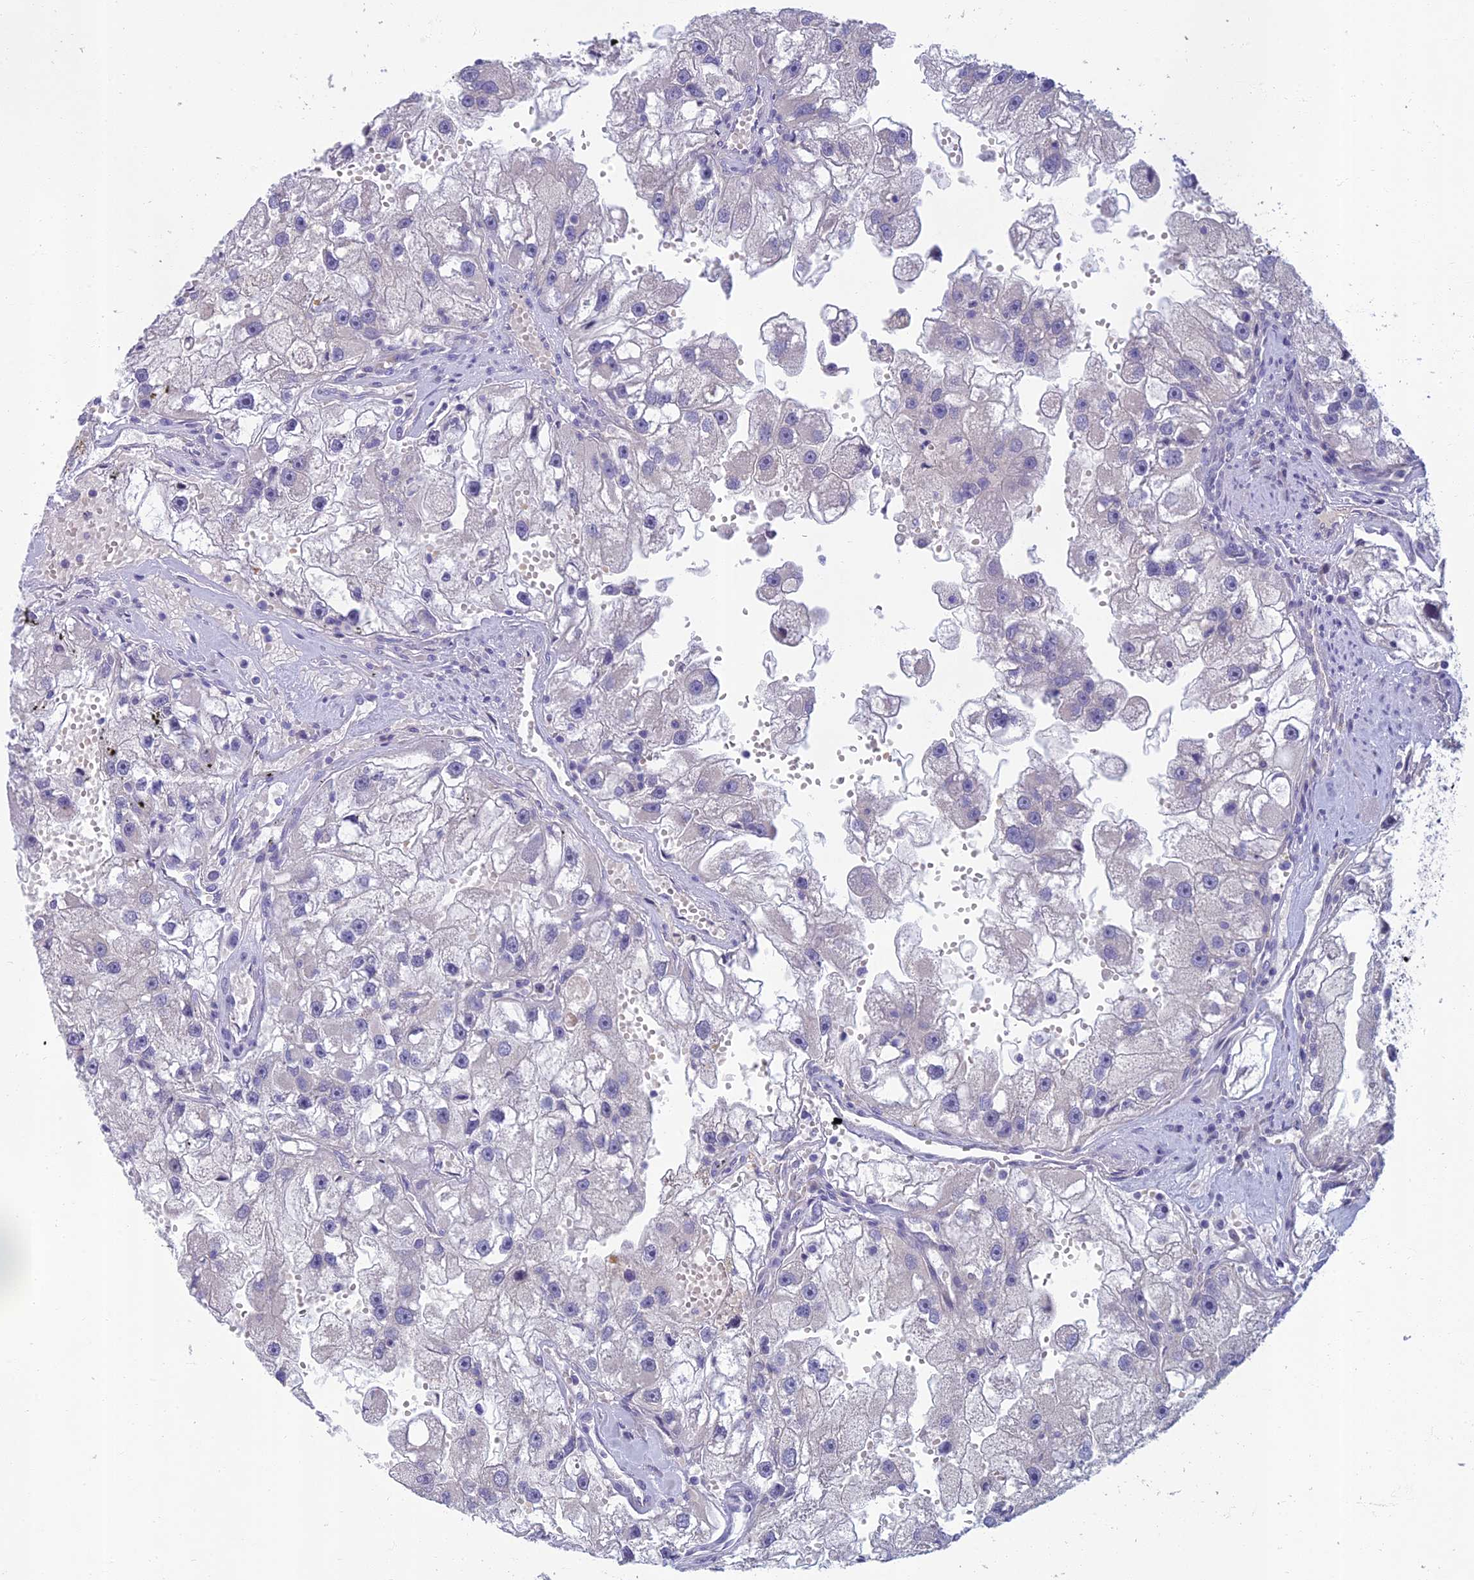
{"staining": {"intensity": "negative", "quantity": "none", "location": "none"}, "tissue": "renal cancer", "cell_type": "Tumor cells", "image_type": "cancer", "snomed": [{"axis": "morphology", "description": "Adenocarcinoma, NOS"}, {"axis": "topography", "description": "Kidney"}], "caption": "There is no significant staining in tumor cells of renal cancer (adenocarcinoma).", "gene": "SLC25A41", "patient": {"sex": "male", "age": 63}}